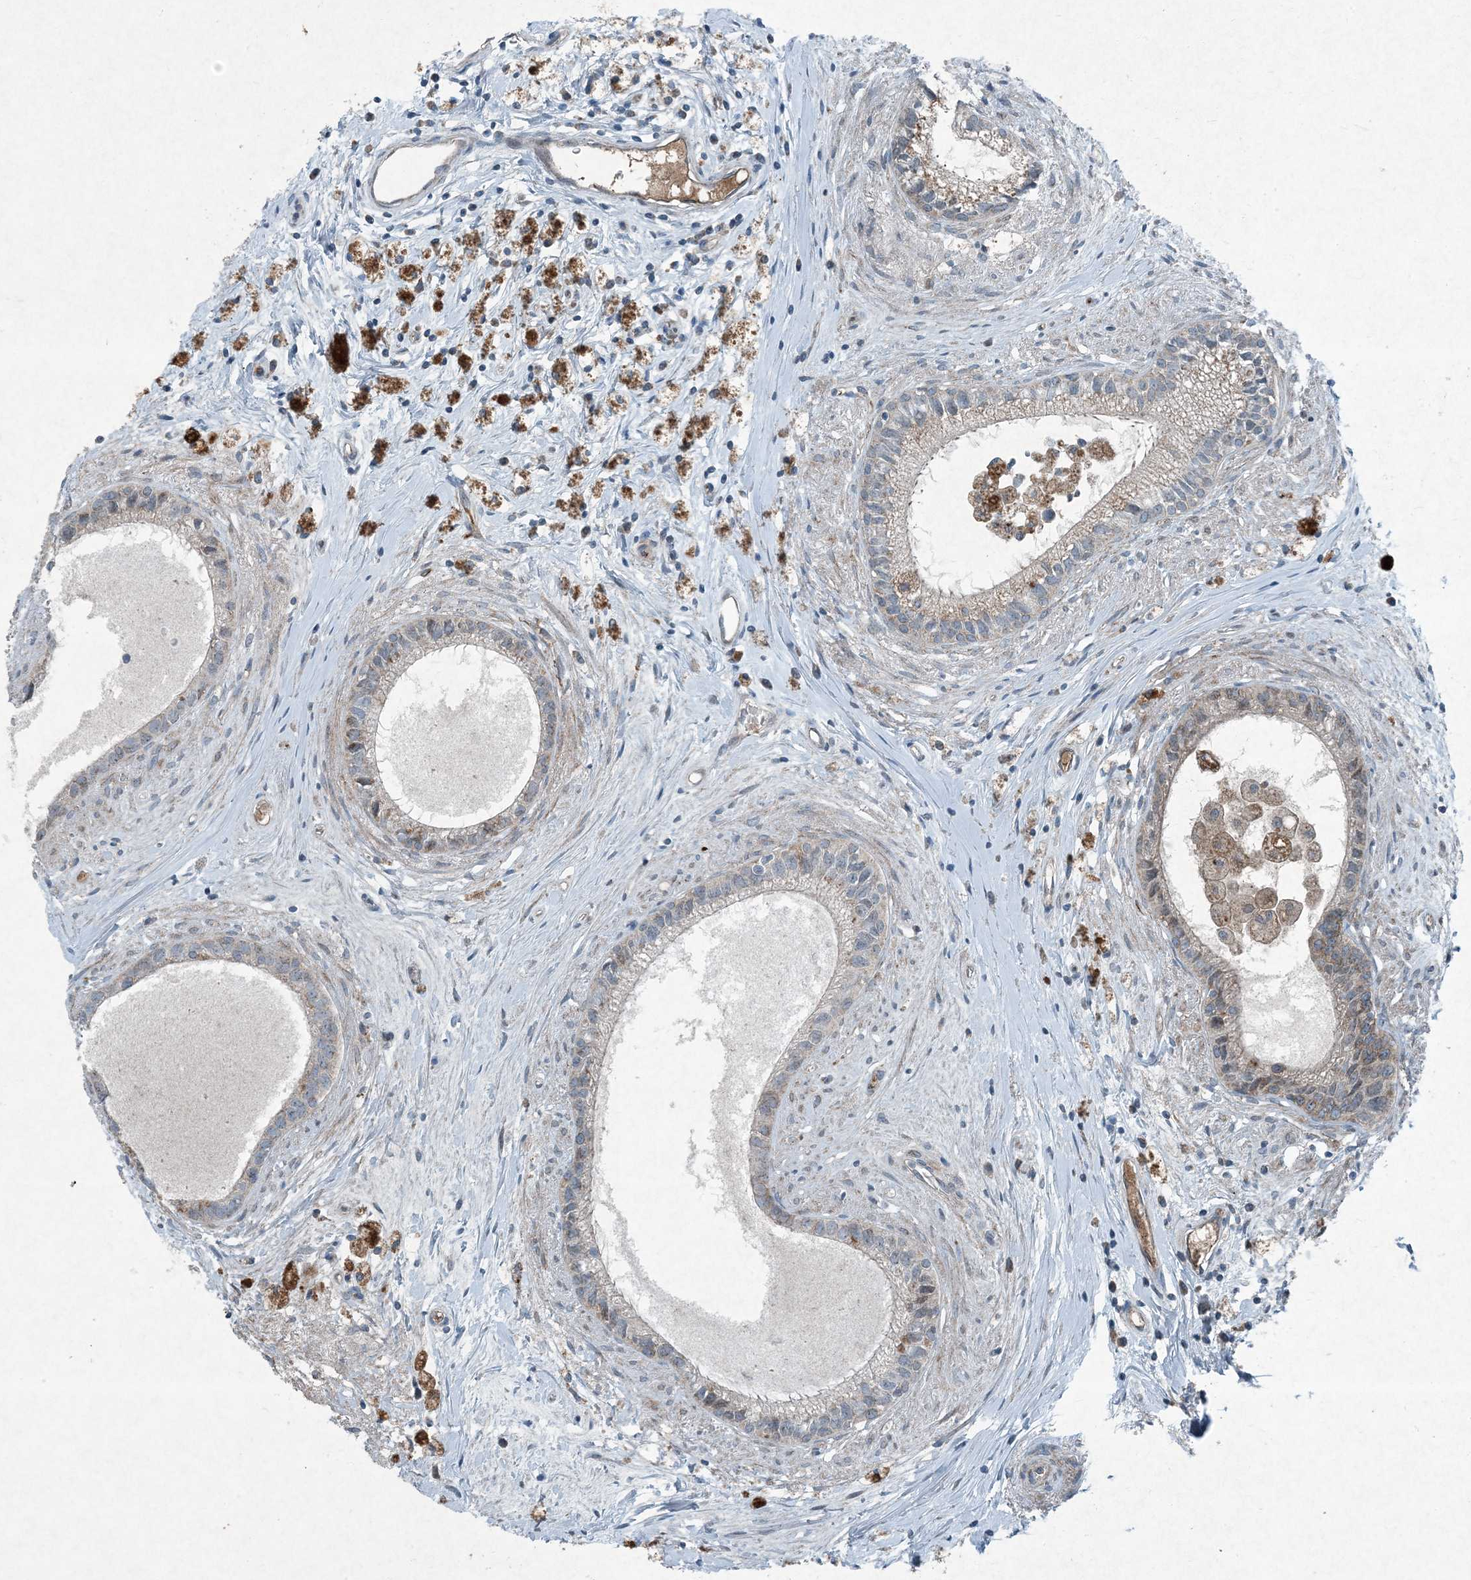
{"staining": {"intensity": "negative", "quantity": "none", "location": "none"}, "tissue": "epididymis", "cell_type": "Glandular cells", "image_type": "normal", "snomed": [{"axis": "morphology", "description": "Normal tissue, NOS"}, {"axis": "topography", "description": "Epididymis"}], "caption": "This is a micrograph of IHC staining of normal epididymis, which shows no expression in glandular cells.", "gene": "APOM", "patient": {"sex": "male", "age": 80}}